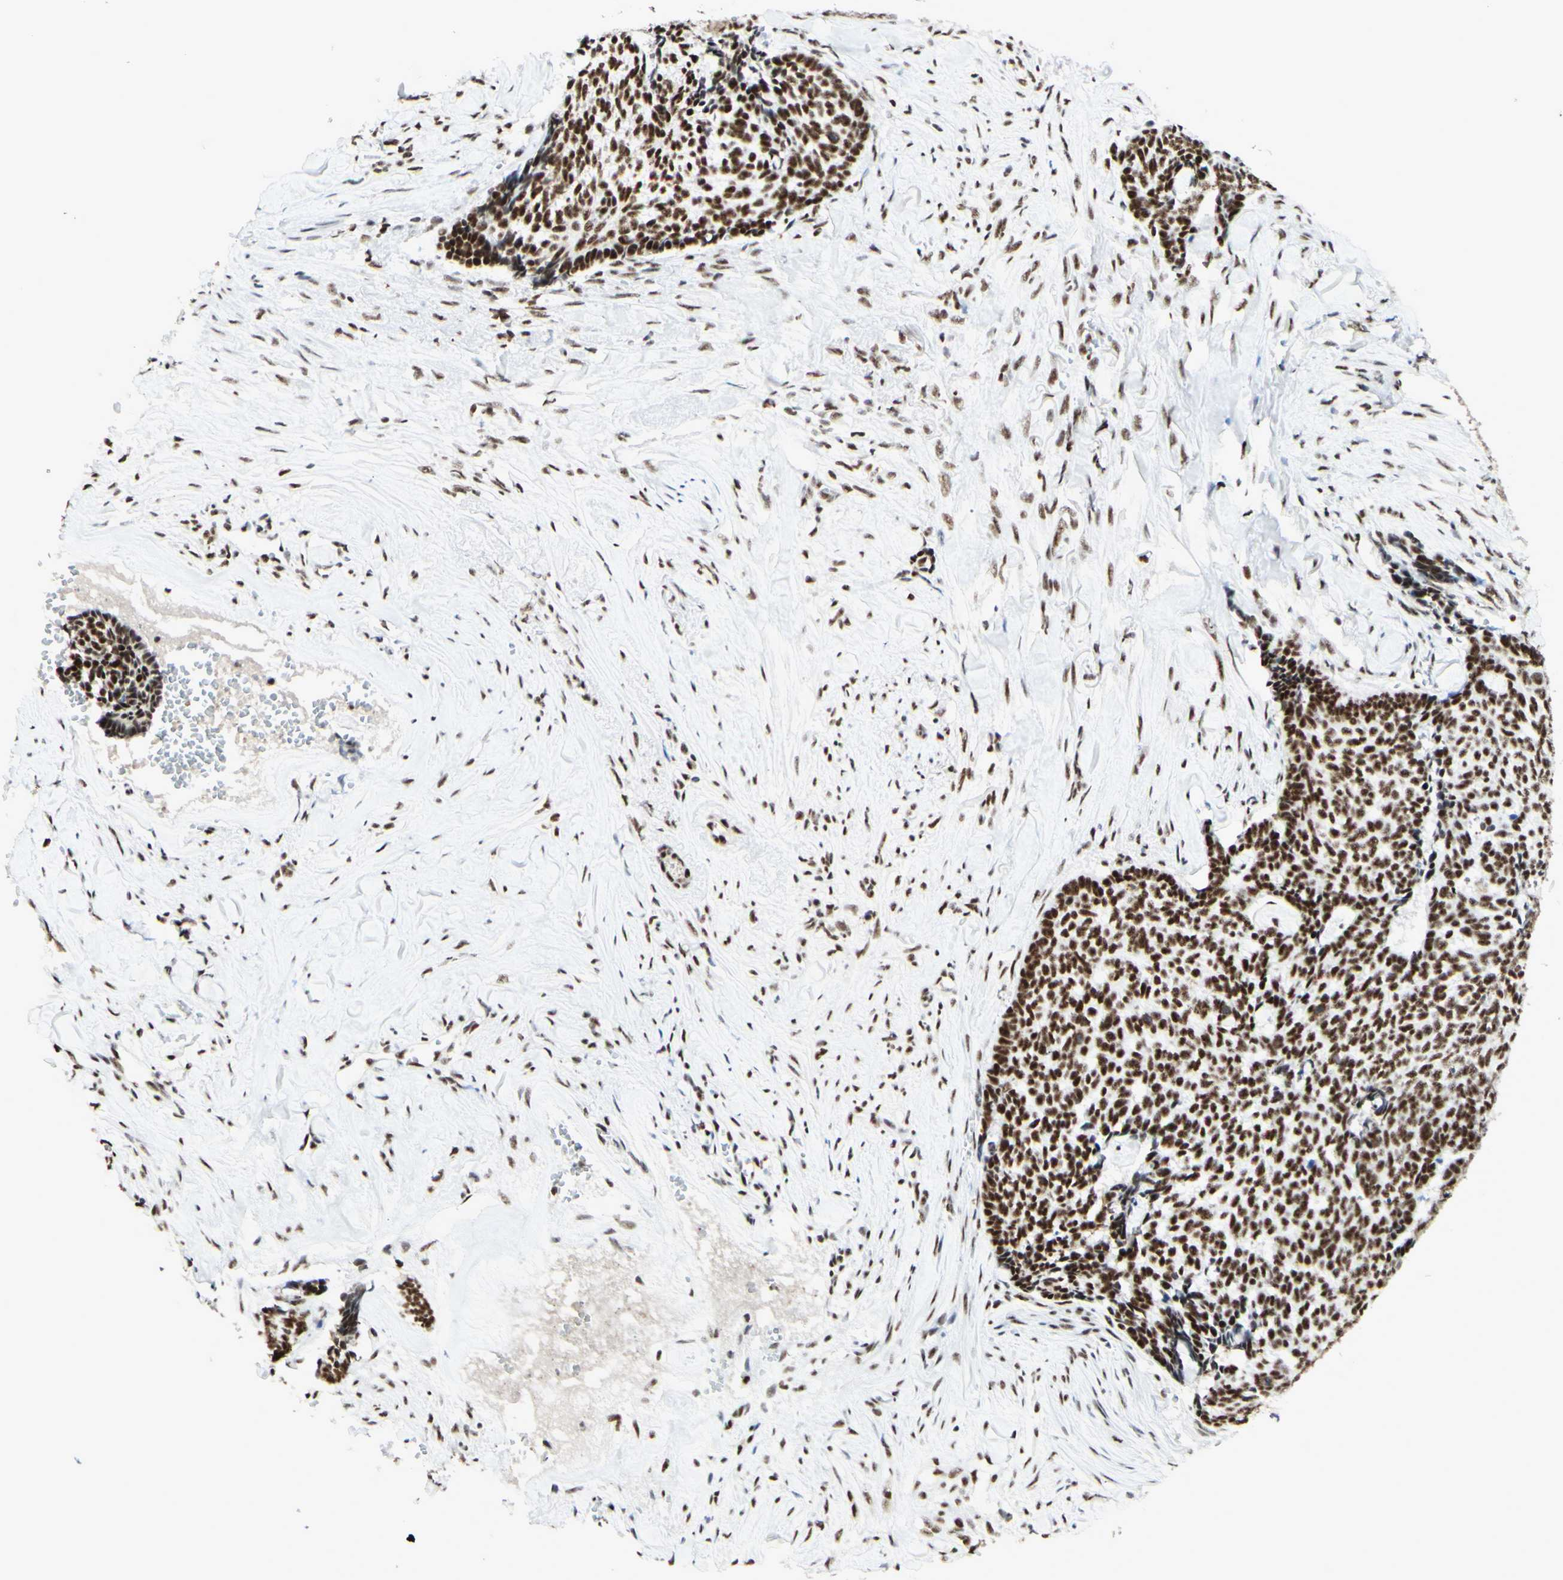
{"staining": {"intensity": "strong", "quantity": ">75%", "location": "nuclear"}, "tissue": "skin cancer", "cell_type": "Tumor cells", "image_type": "cancer", "snomed": [{"axis": "morphology", "description": "Basal cell carcinoma"}, {"axis": "topography", "description": "Skin"}], "caption": "Tumor cells show high levels of strong nuclear positivity in approximately >75% of cells in human skin cancer.", "gene": "WTAP", "patient": {"sex": "male", "age": 84}}